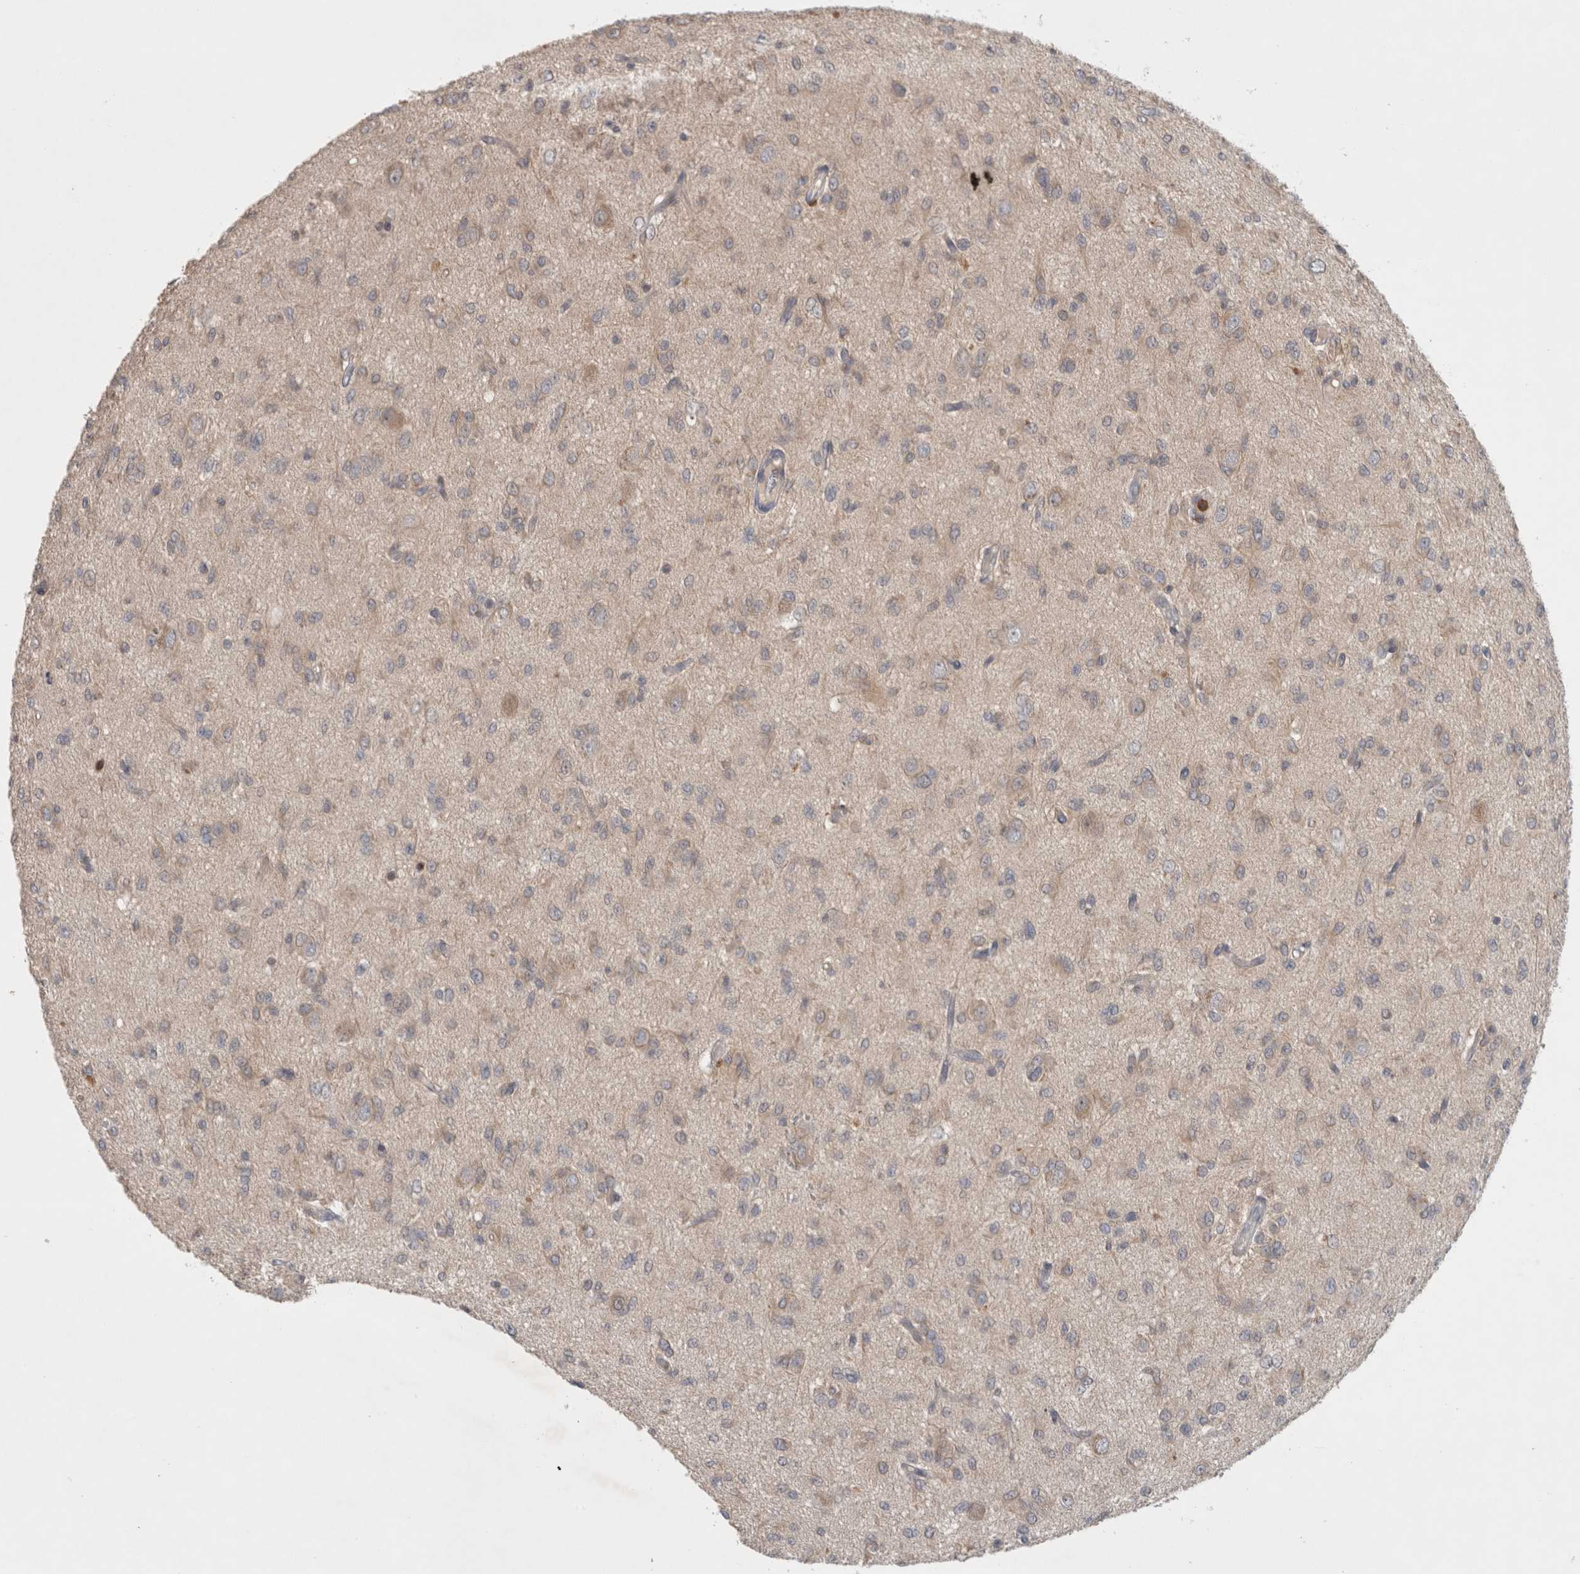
{"staining": {"intensity": "negative", "quantity": "none", "location": "none"}, "tissue": "glioma", "cell_type": "Tumor cells", "image_type": "cancer", "snomed": [{"axis": "morphology", "description": "Glioma, malignant, High grade"}, {"axis": "topography", "description": "Brain"}], "caption": "Immunohistochemistry histopathology image of human glioma stained for a protein (brown), which shows no positivity in tumor cells.", "gene": "GFRA2", "patient": {"sex": "female", "age": 59}}